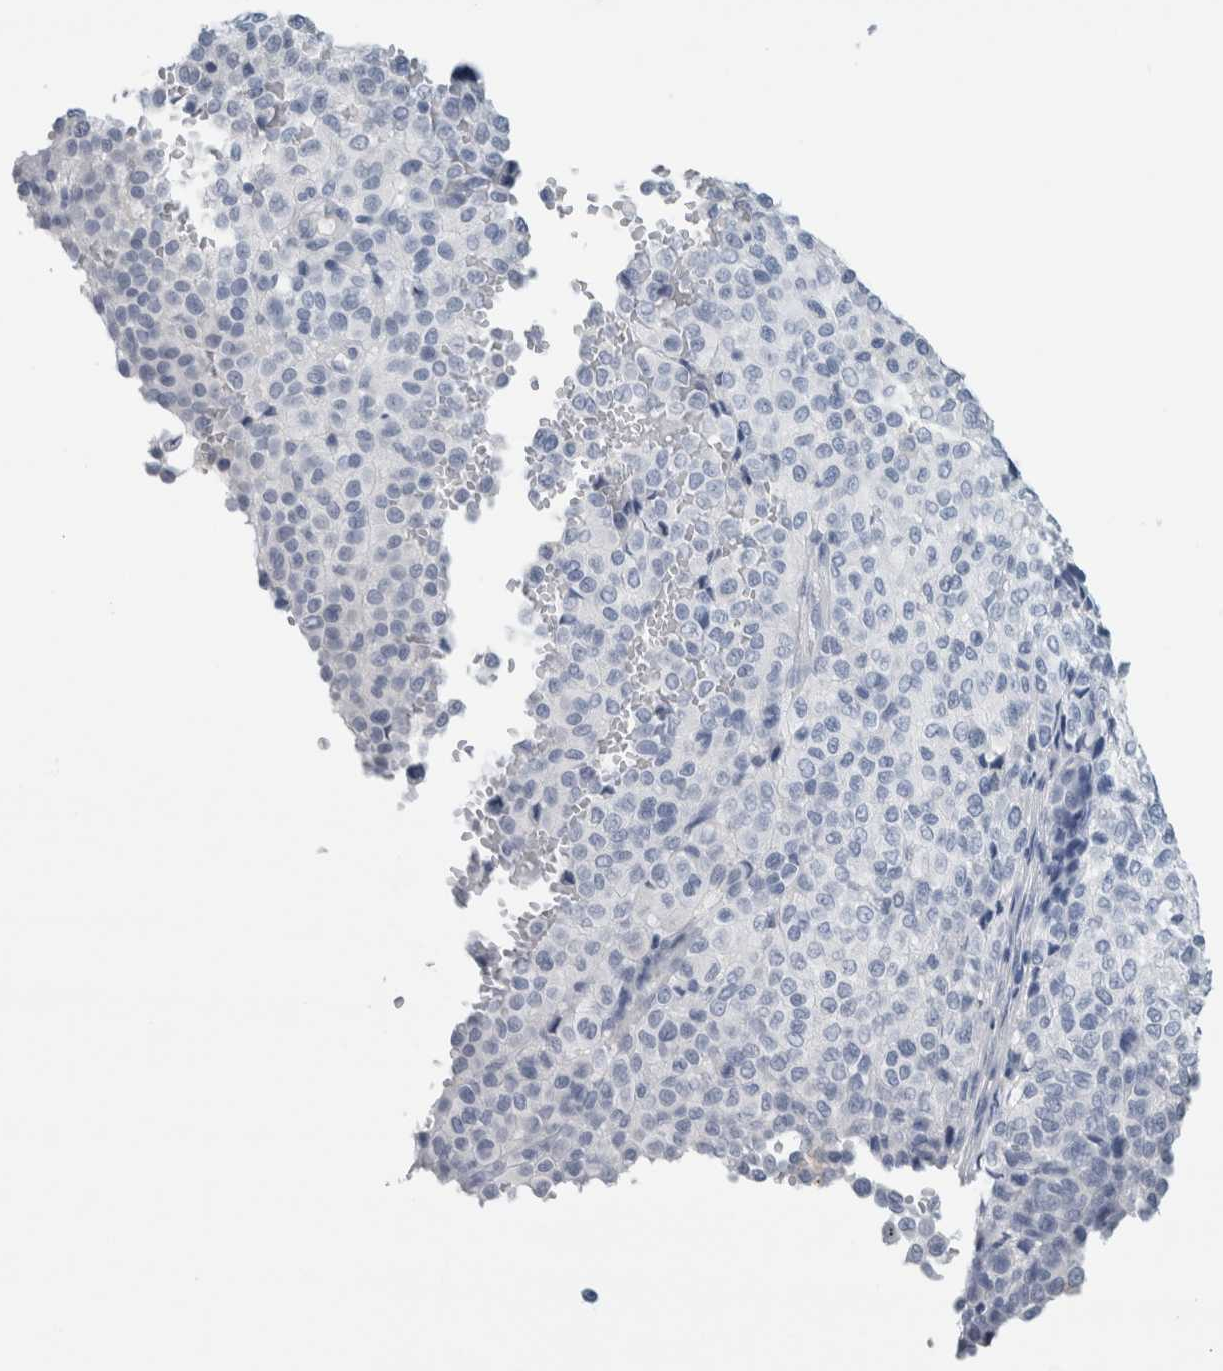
{"staining": {"intensity": "negative", "quantity": "none", "location": "none"}, "tissue": "melanoma", "cell_type": "Tumor cells", "image_type": "cancer", "snomed": [{"axis": "morphology", "description": "Malignant melanoma, Metastatic site"}, {"axis": "topography", "description": "Pancreas"}], "caption": "There is no significant expression in tumor cells of malignant melanoma (metastatic site). The staining was performed using DAB to visualize the protein expression in brown, while the nuclei were stained in blue with hematoxylin (Magnification: 20x).", "gene": "RPH3AL", "patient": {"sex": "female", "age": 30}}